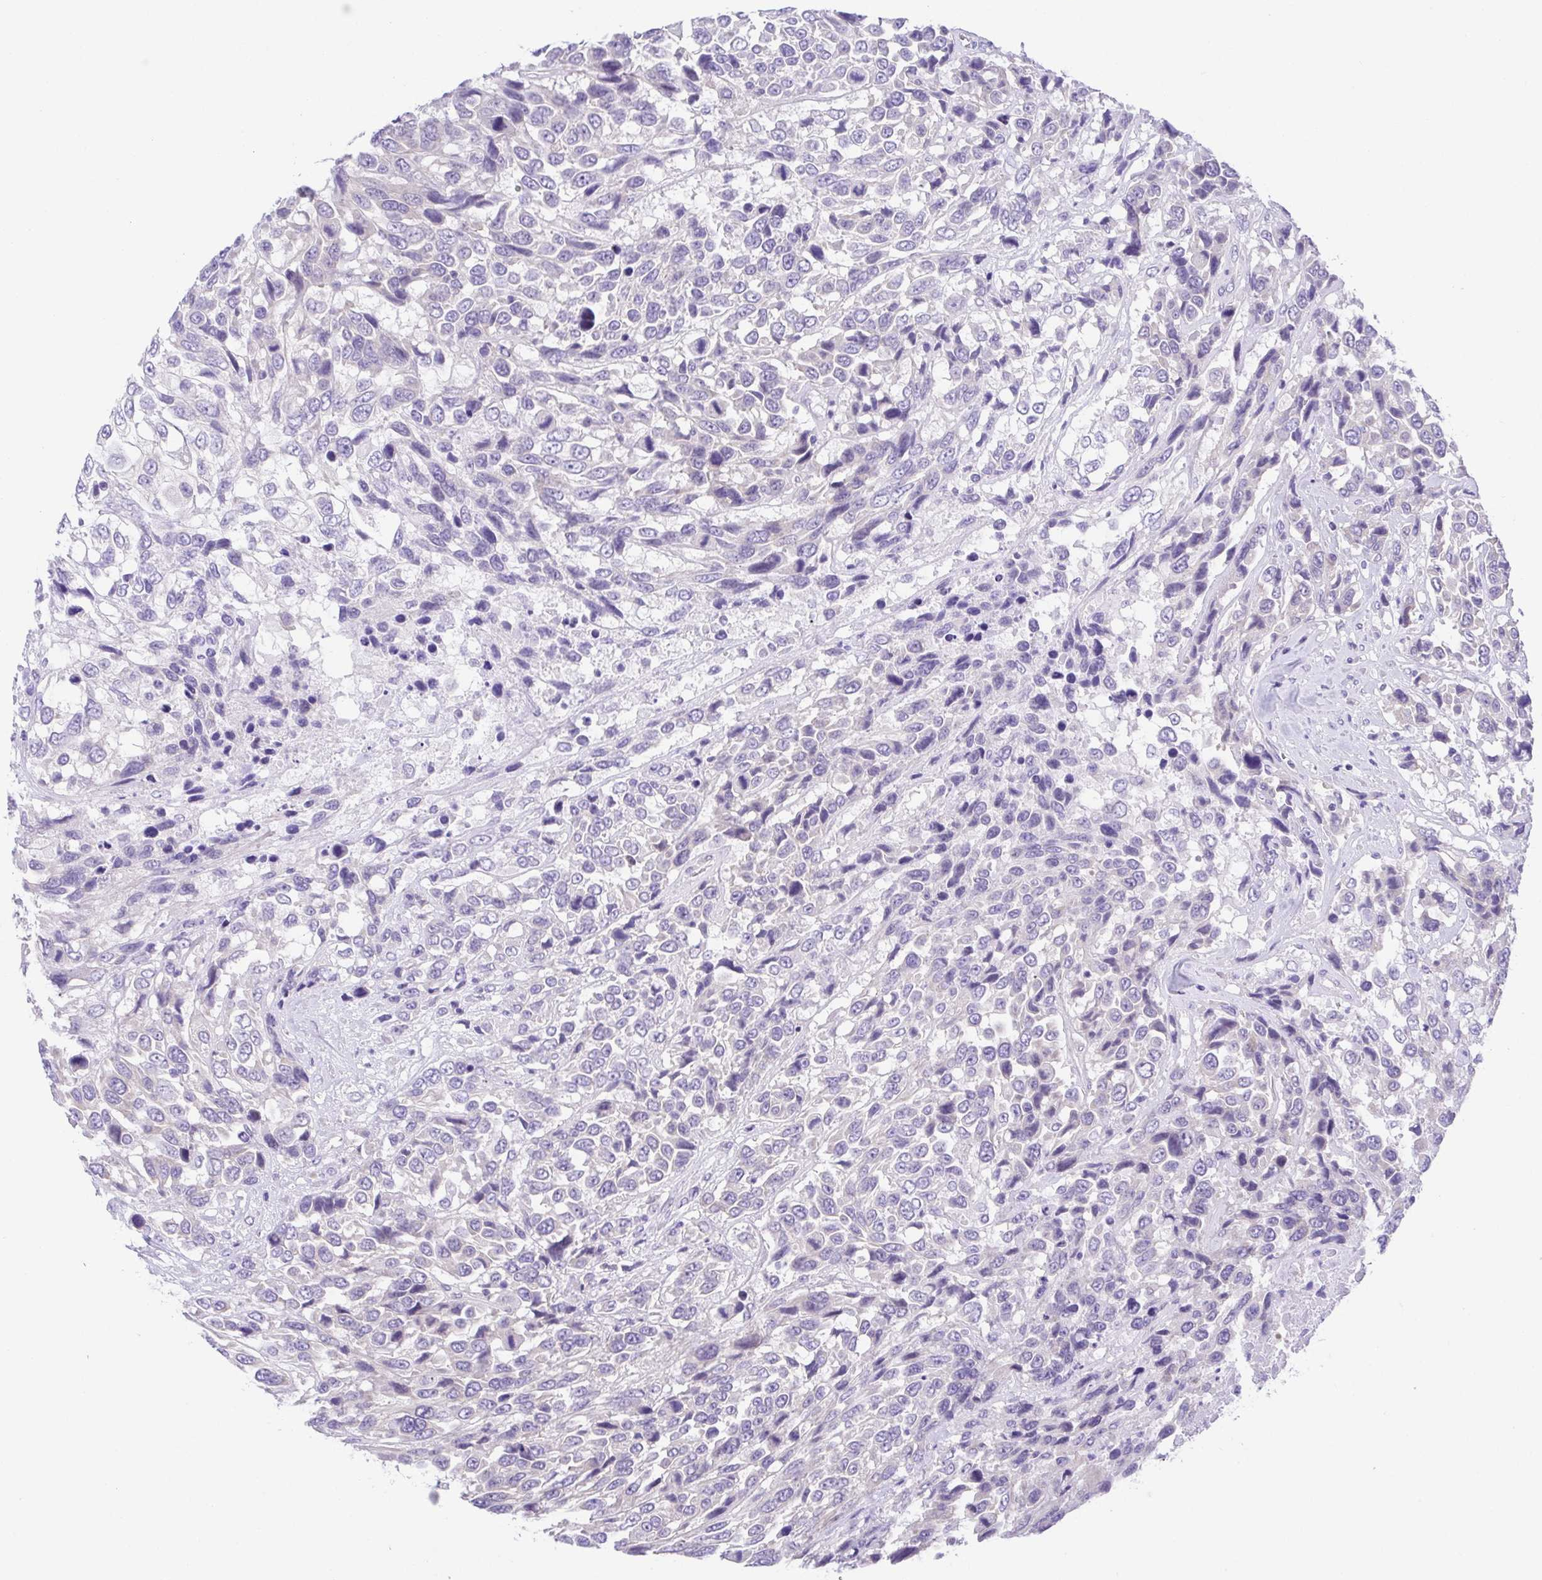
{"staining": {"intensity": "negative", "quantity": "none", "location": "none"}, "tissue": "urothelial cancer", "cell_type": "Tumor cells", "image_type": "cancer", "snomed": [{"axis": "morphology", "description": "Urothelial carcinoma, High grade"}, {"axis": "topography", "description": "Urinary bladder"}], "caption": "A micrograph of urothelial cancer stained for a protein displays no brown staining in tumor cells.", "gene": "LUZP4", "patient": {"sex": "female", "age": 70}}